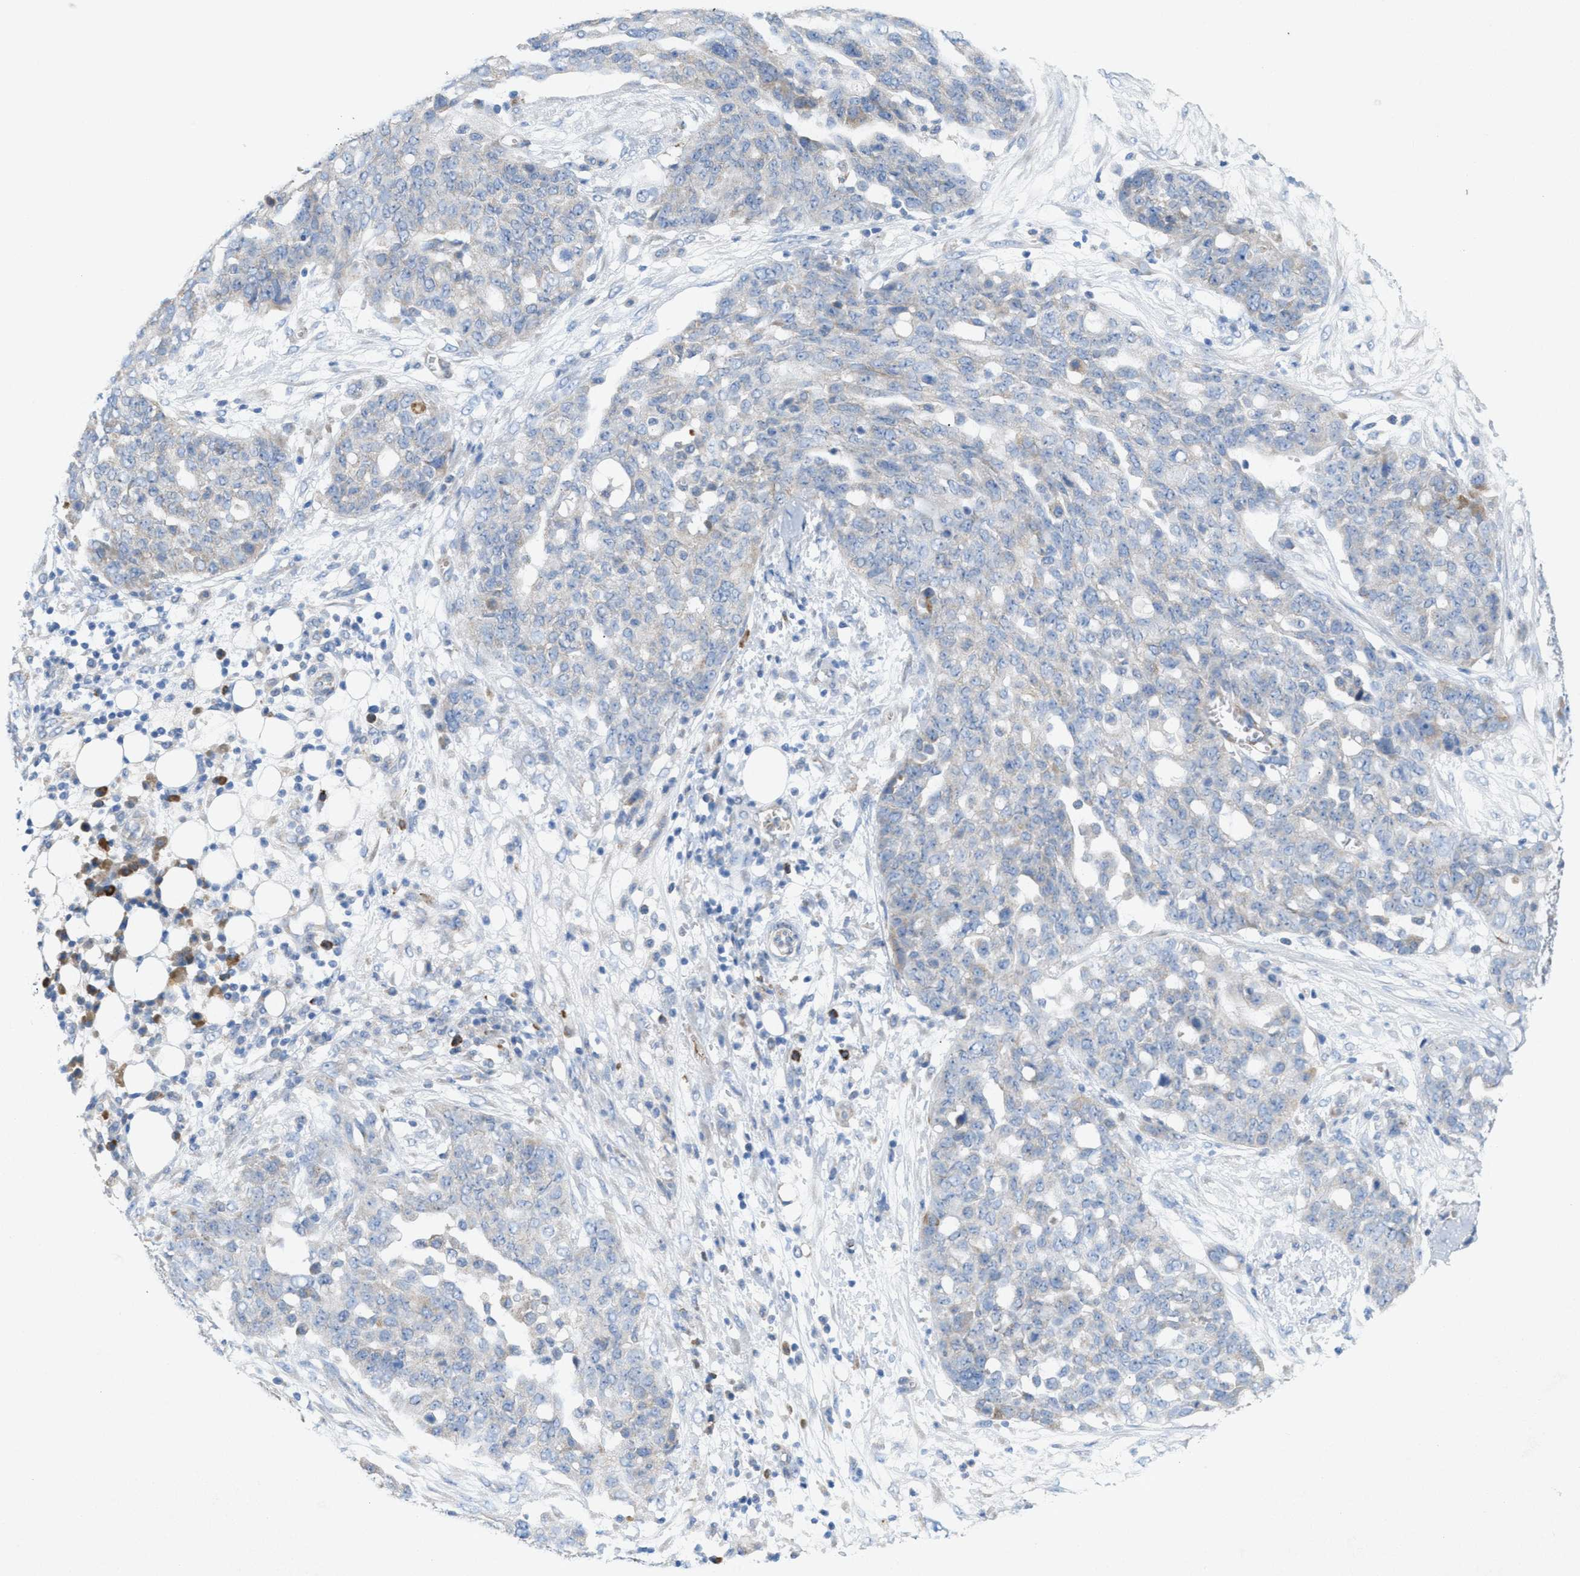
{"staining": {"intensity": "negative", "quantity": "none", "location": "none"}, "tissue": "ovarian cancer", "cell_type": "Tumor cells", "image_type": "cancer", "snomed": [{"axis": "morphology", "description": "Cystadenocarcinoma, serous, NOS"}, {"axis": "topography", "description": "Soft tissue"}, {"axis": "topography", "description": "Ovary"}], "caption": "The image displays no significant staining in tumor cells of ovarian serous cystadenocarcinoma.", "gene": "DYNC2I1", "patient": {"sex": "female", "age": 57}}